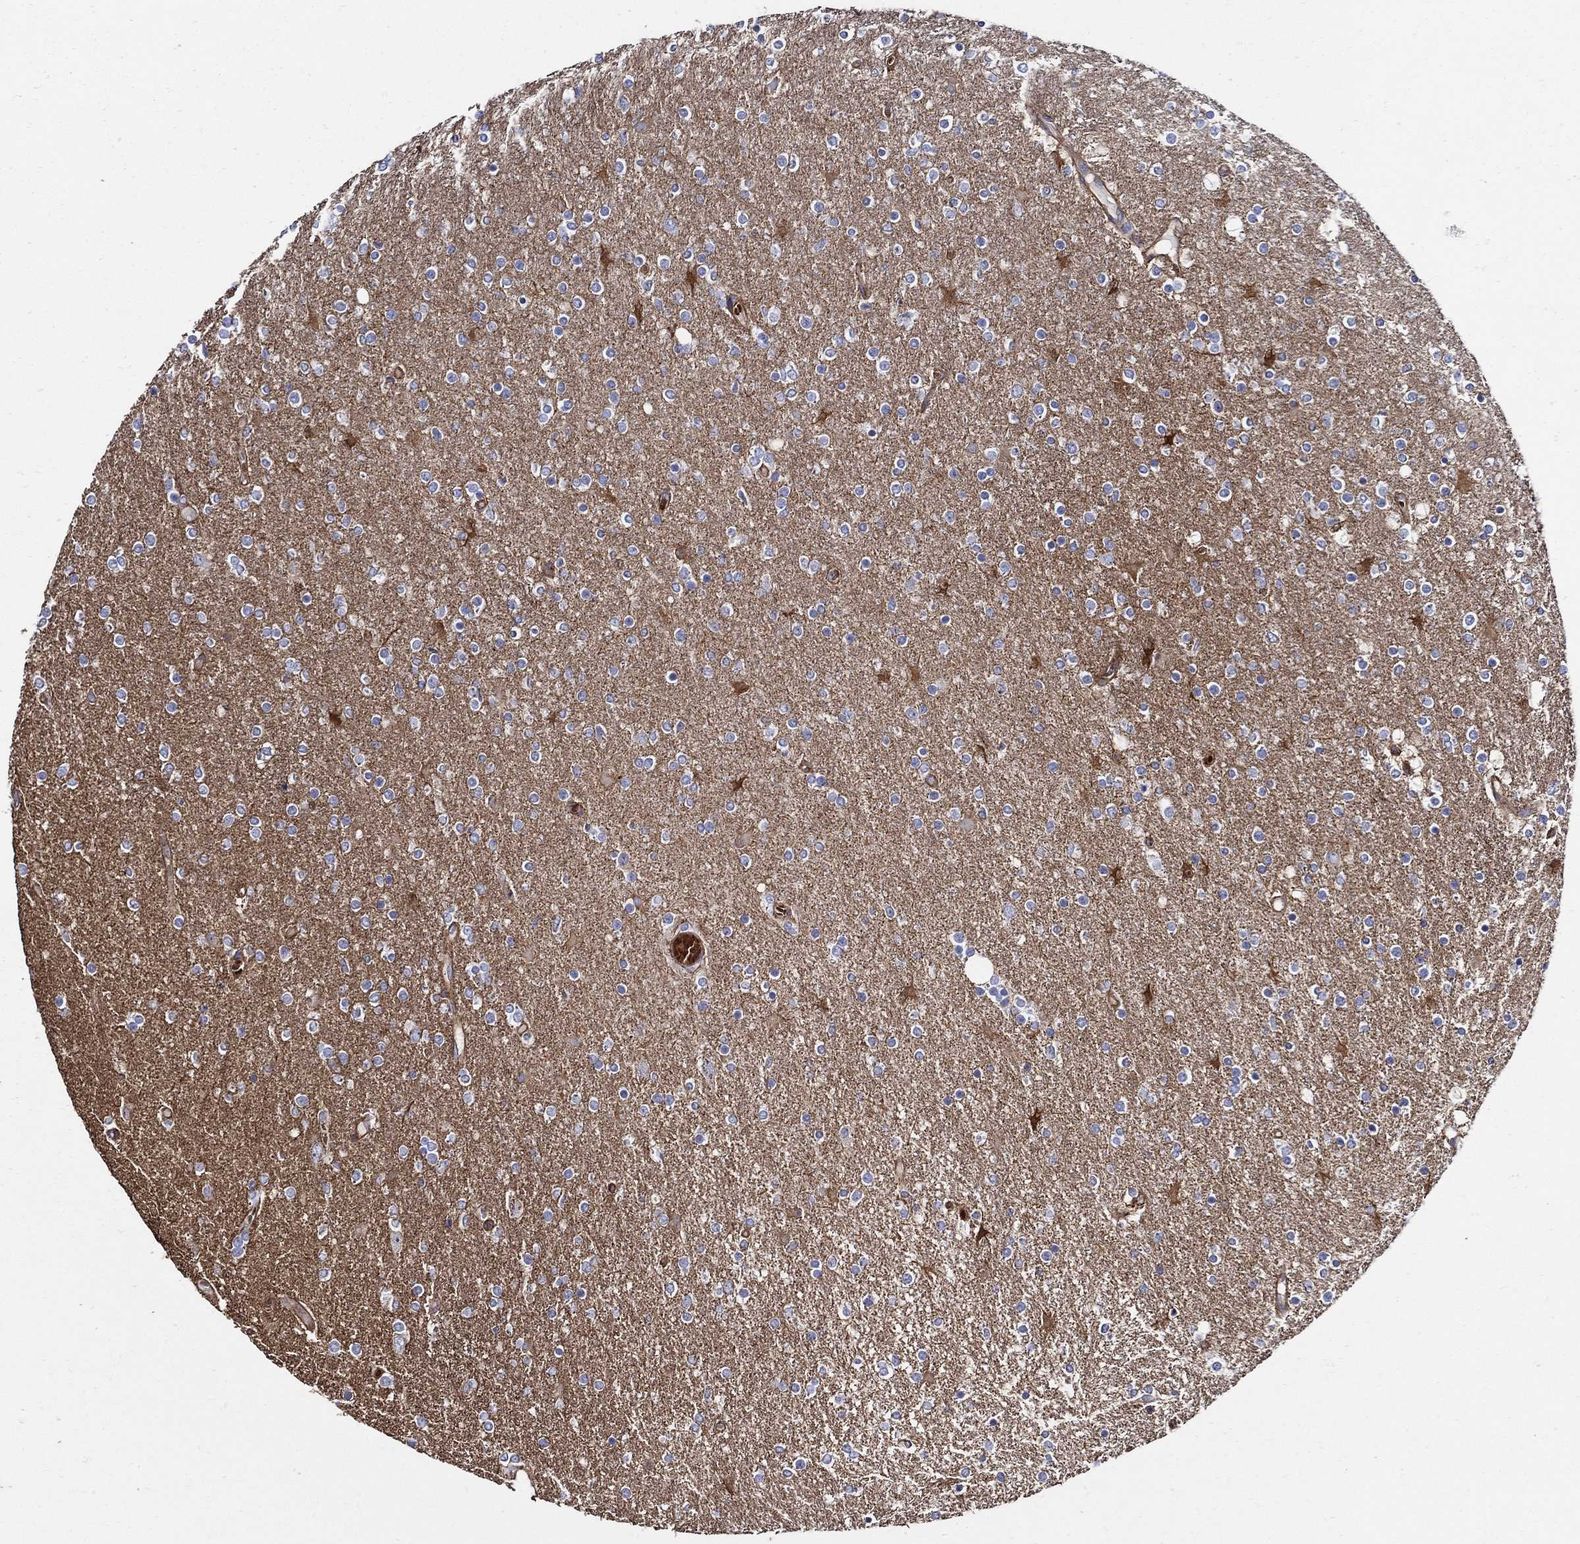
{"staining": {"intensity": "negative", "quantity": "none", "location": "none"}, "tissue": "glioma", "cell_type": "Tumor cells", "image_type": "cancer", "snomed": [{"axis": "morphology", "description": "Glioma, malignant, High grade"}, {"axis": "topography", "description": "Cerebral cortex"}], "caption": "This histopathology image is of glioma stained with immunohistochemistry (IHC) to label a protein in brown with the nuclei are counter-stained blue. There is no staining in tumor cells.", "gene": "APBB3", "patient": {"sex": "male", "age": 70}}